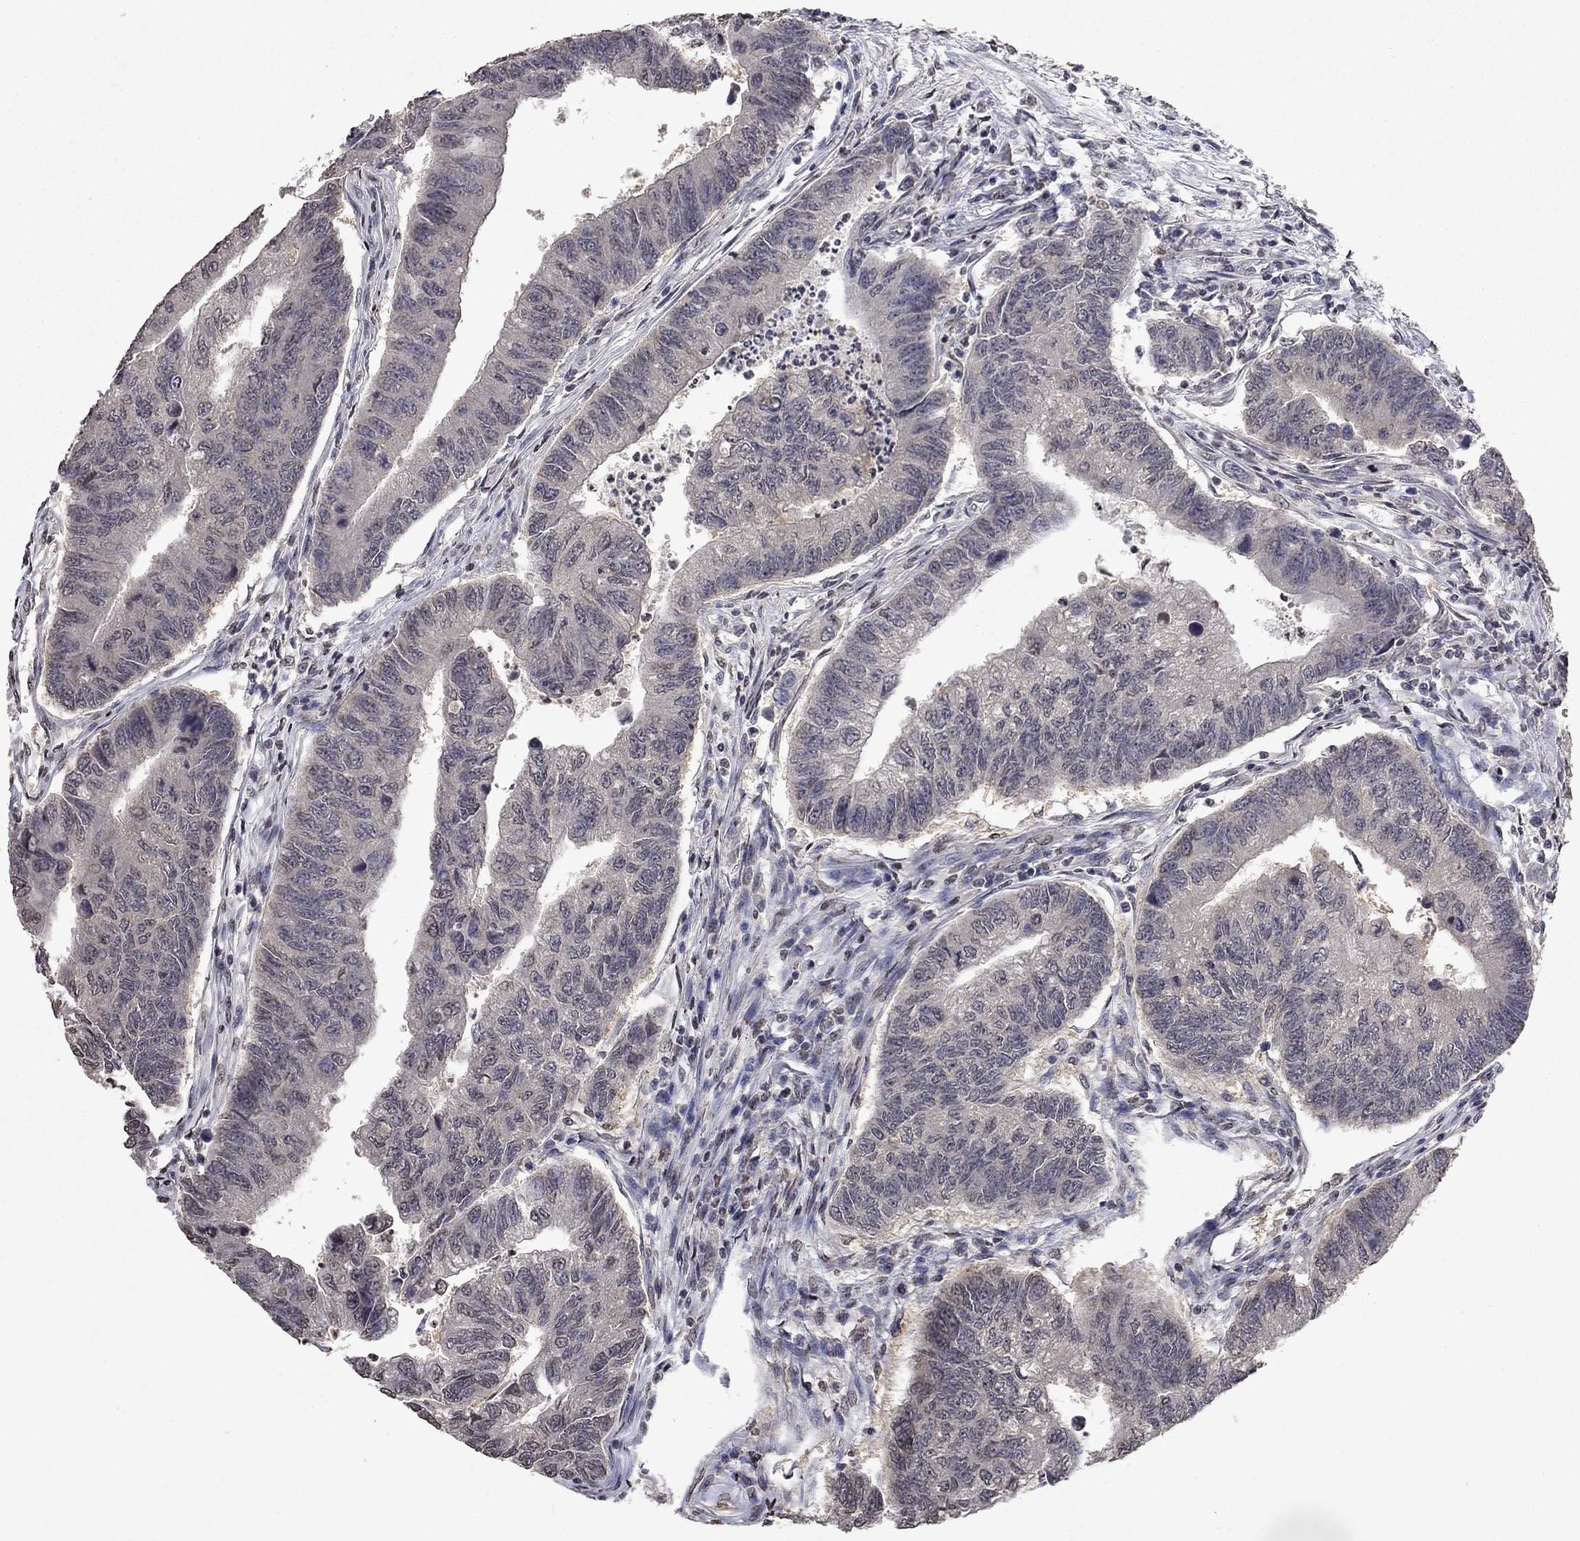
{"staining": {"intensity": "negative", "quantity": "none", "location": "none"}, "tissue": "colorectal cancer", "cell_type": "Tumor cells", "image_type": "cancer", "snomed": [{"axis": "morphology", "description": "Adenocarcinoma, NOS"}, {"axis": "topography", "description": "Colon"}], "caption": "IHC of human colorectal cancer (adenocarcinoma) displays no expression in tumor cells.", "gene": "TTC38", "patient": {"sex": "female", "age": 65}}